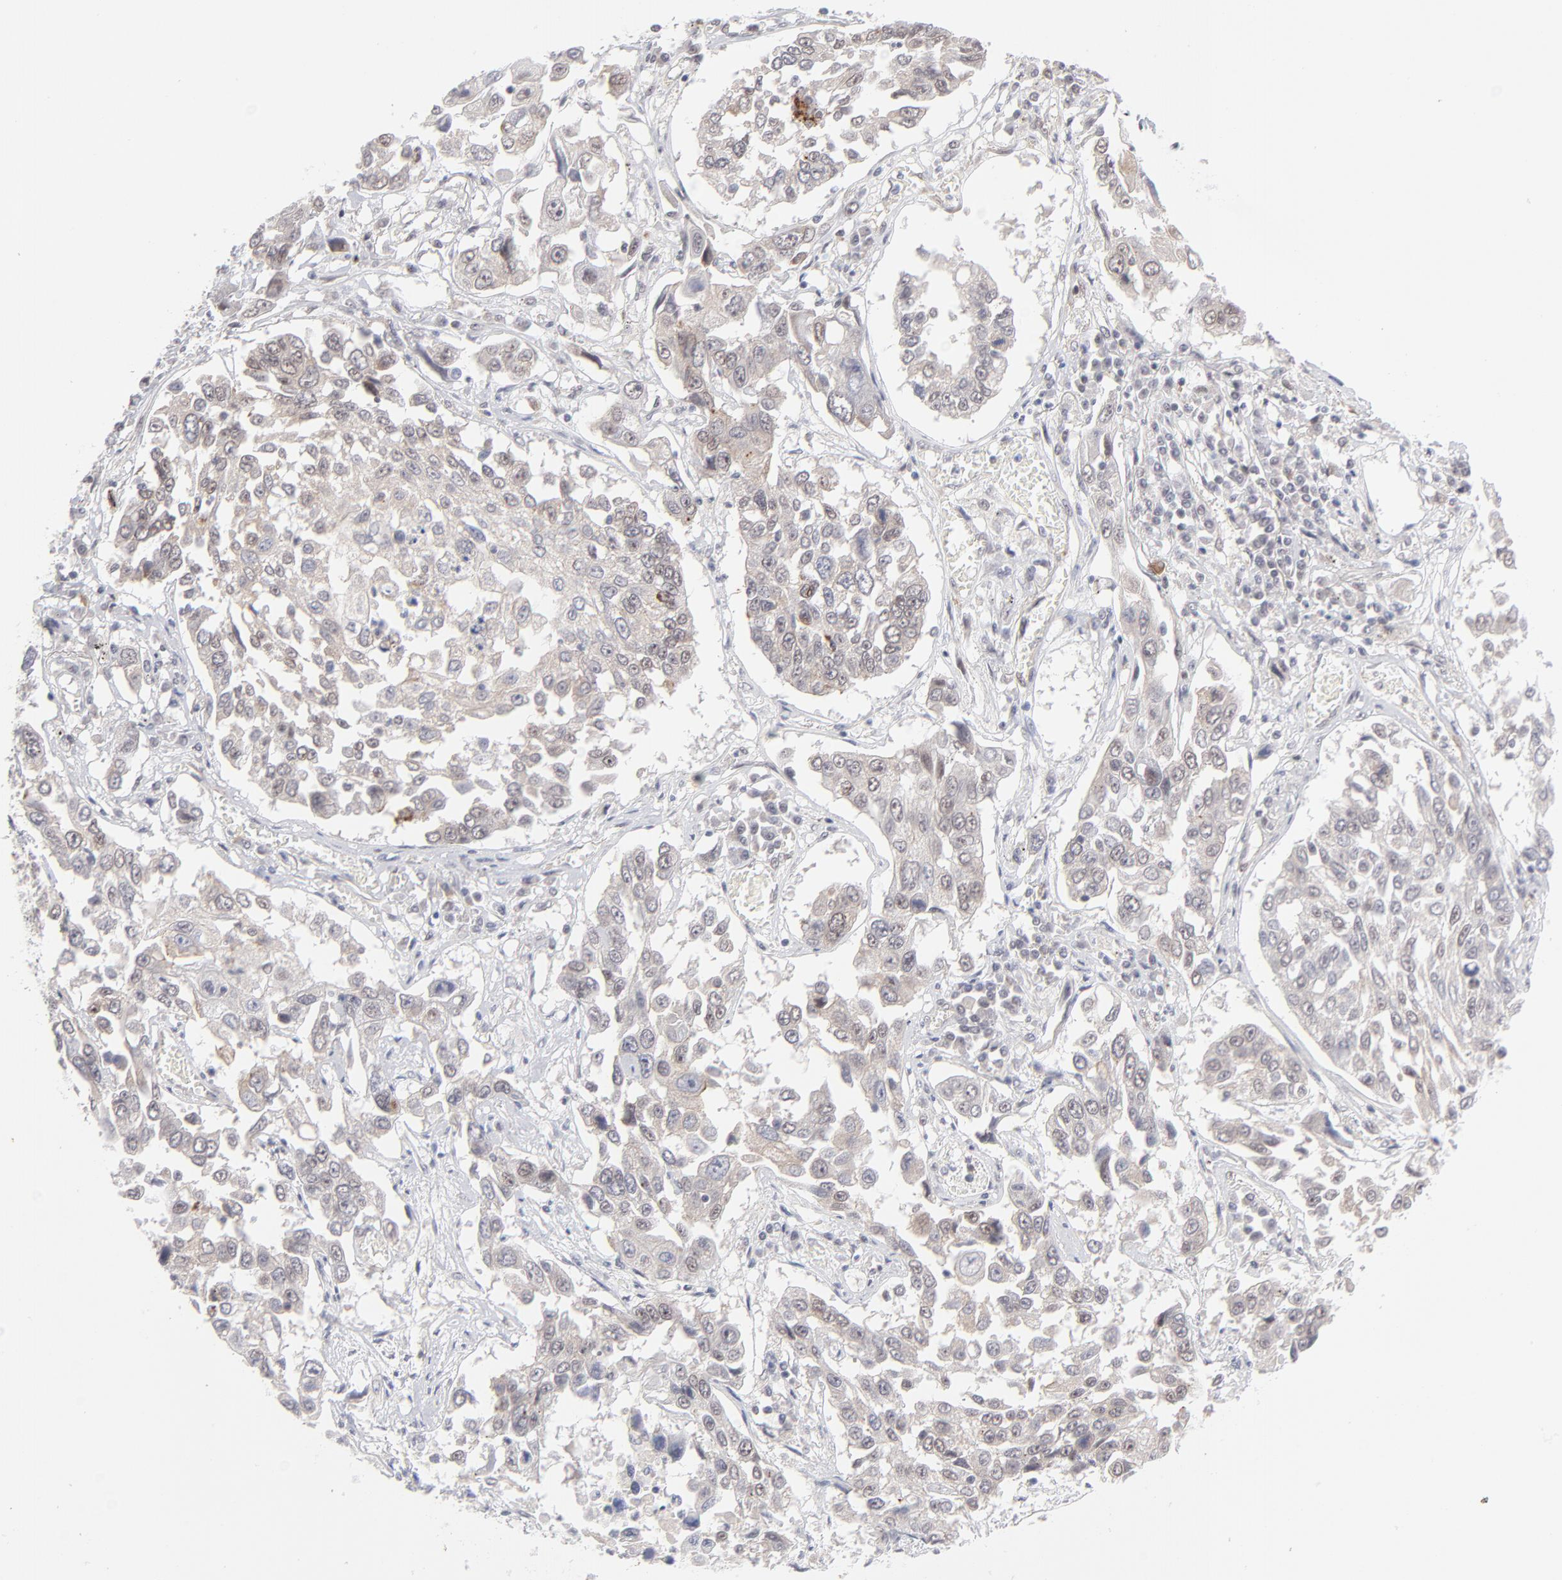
{"staining": {"intensity": "weak", "quantity": "25%-75%", "location": "cytoplasmic/membranous,nuclear"}, "tissue": "lung cancer", "cell_type": "Tumor cells", "image_type": "cancer", "snomed": [{"axis": "morphology", "description": "Squamous cell carcinoma, NOS"}, {"axis": "topography", "description": "Lung"}], "caption": "This image reveals immunohistochemistry staining of lung cancer, with low weak cytoplasmic/membranous and nuclear positivity in about 25%-75% of tumor cells.", "gene": "NBN", "patient": {"sex": "male", "age": 71}}